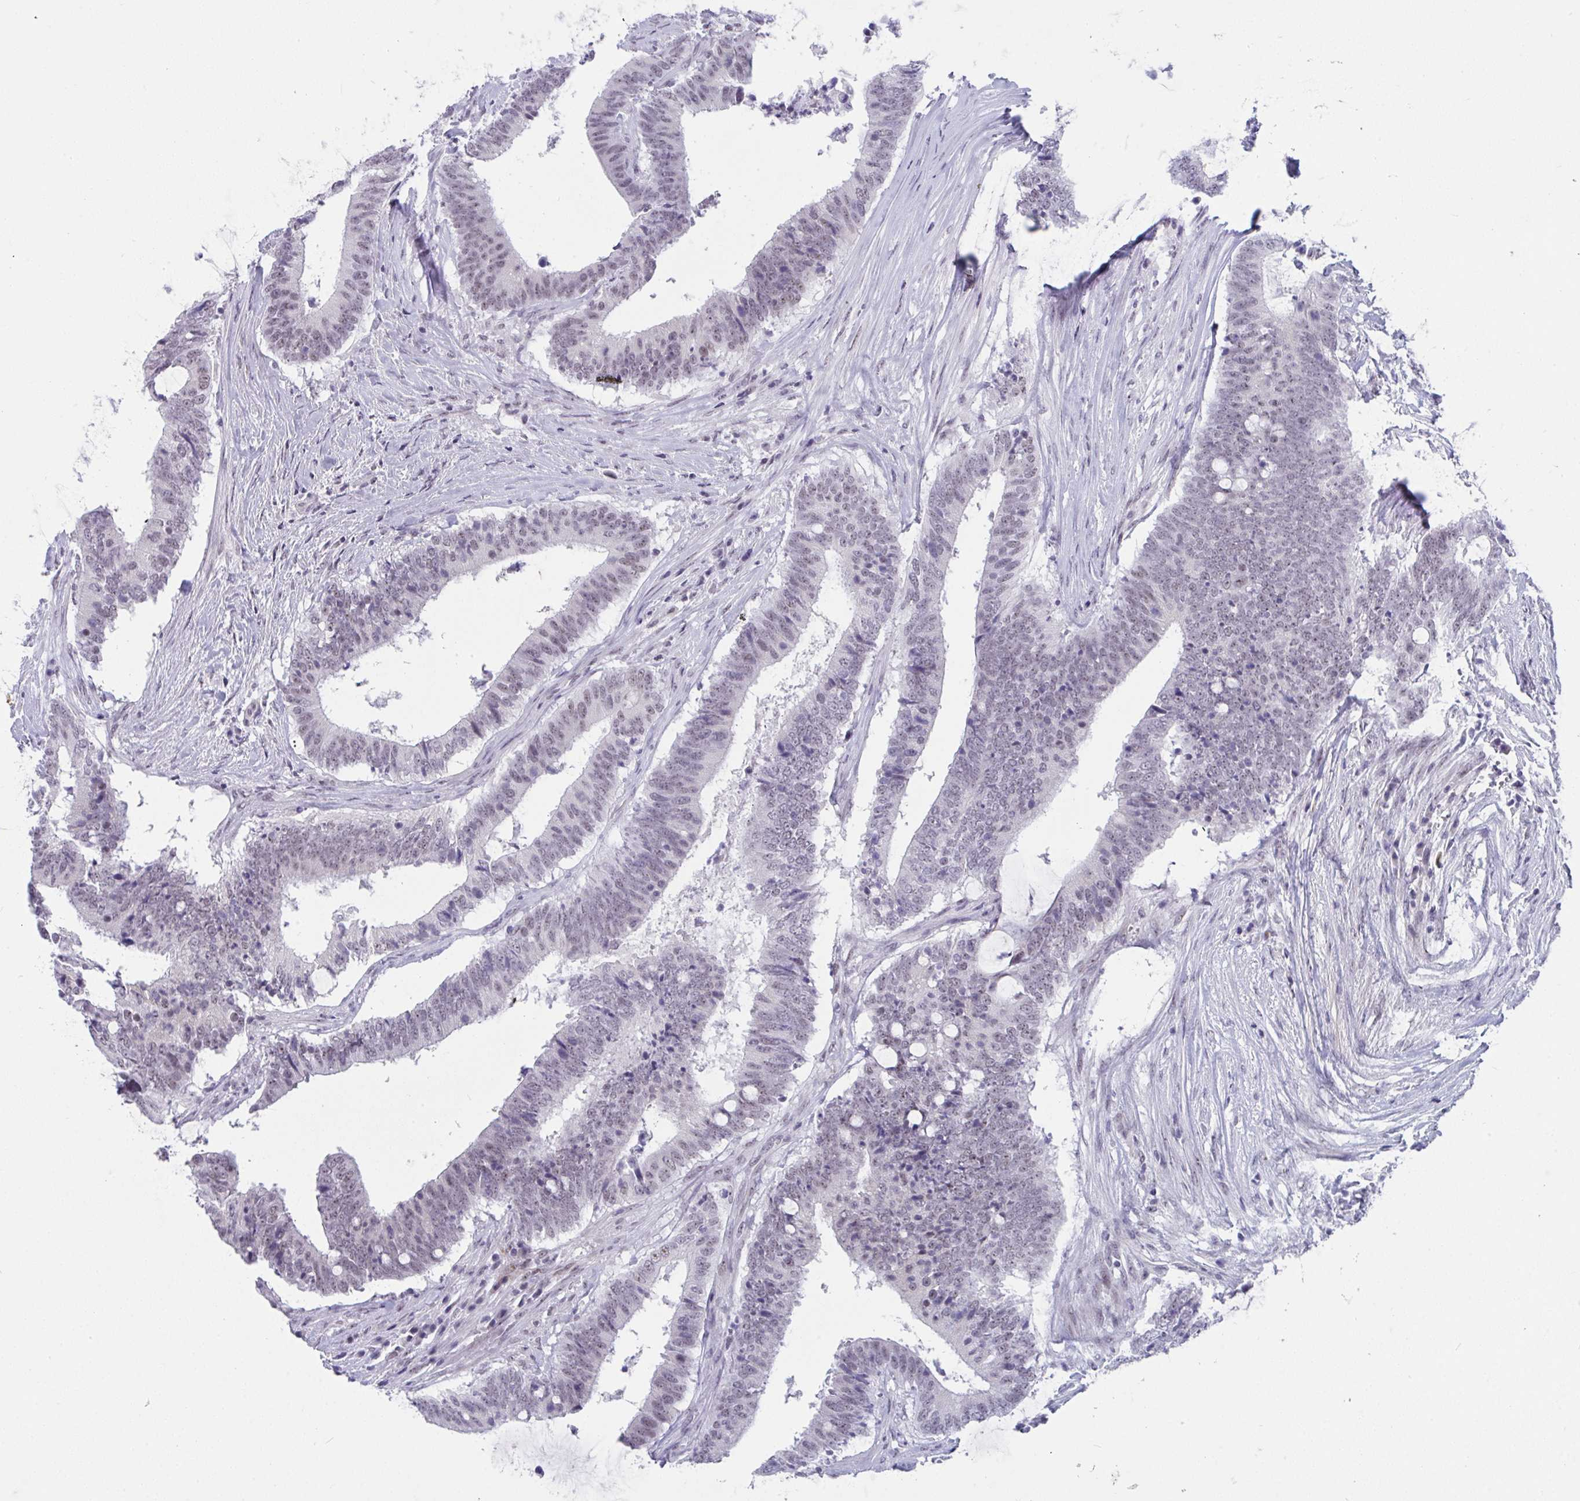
{"staining": {"intensity": "weak", "quantity": "25%-75%", "location": "nuclear"}, "tissue": "colorectal cancer", "cell_type": "Tumor cells", "image_type": "cancer", "snomed": [{"axis": "morphology", "description": "Adenocarcinoma, NOS"}, {"axis": "topography", "description": "Colon"}], "caption": "Brown immunohistochemical staining in human adenocarcinoma (colorectal) reveals weak nuclear staining in about 25%-75% of tumor cells.", "gene": "CDK13", "patient": {"sex": "female", "age": 43}}